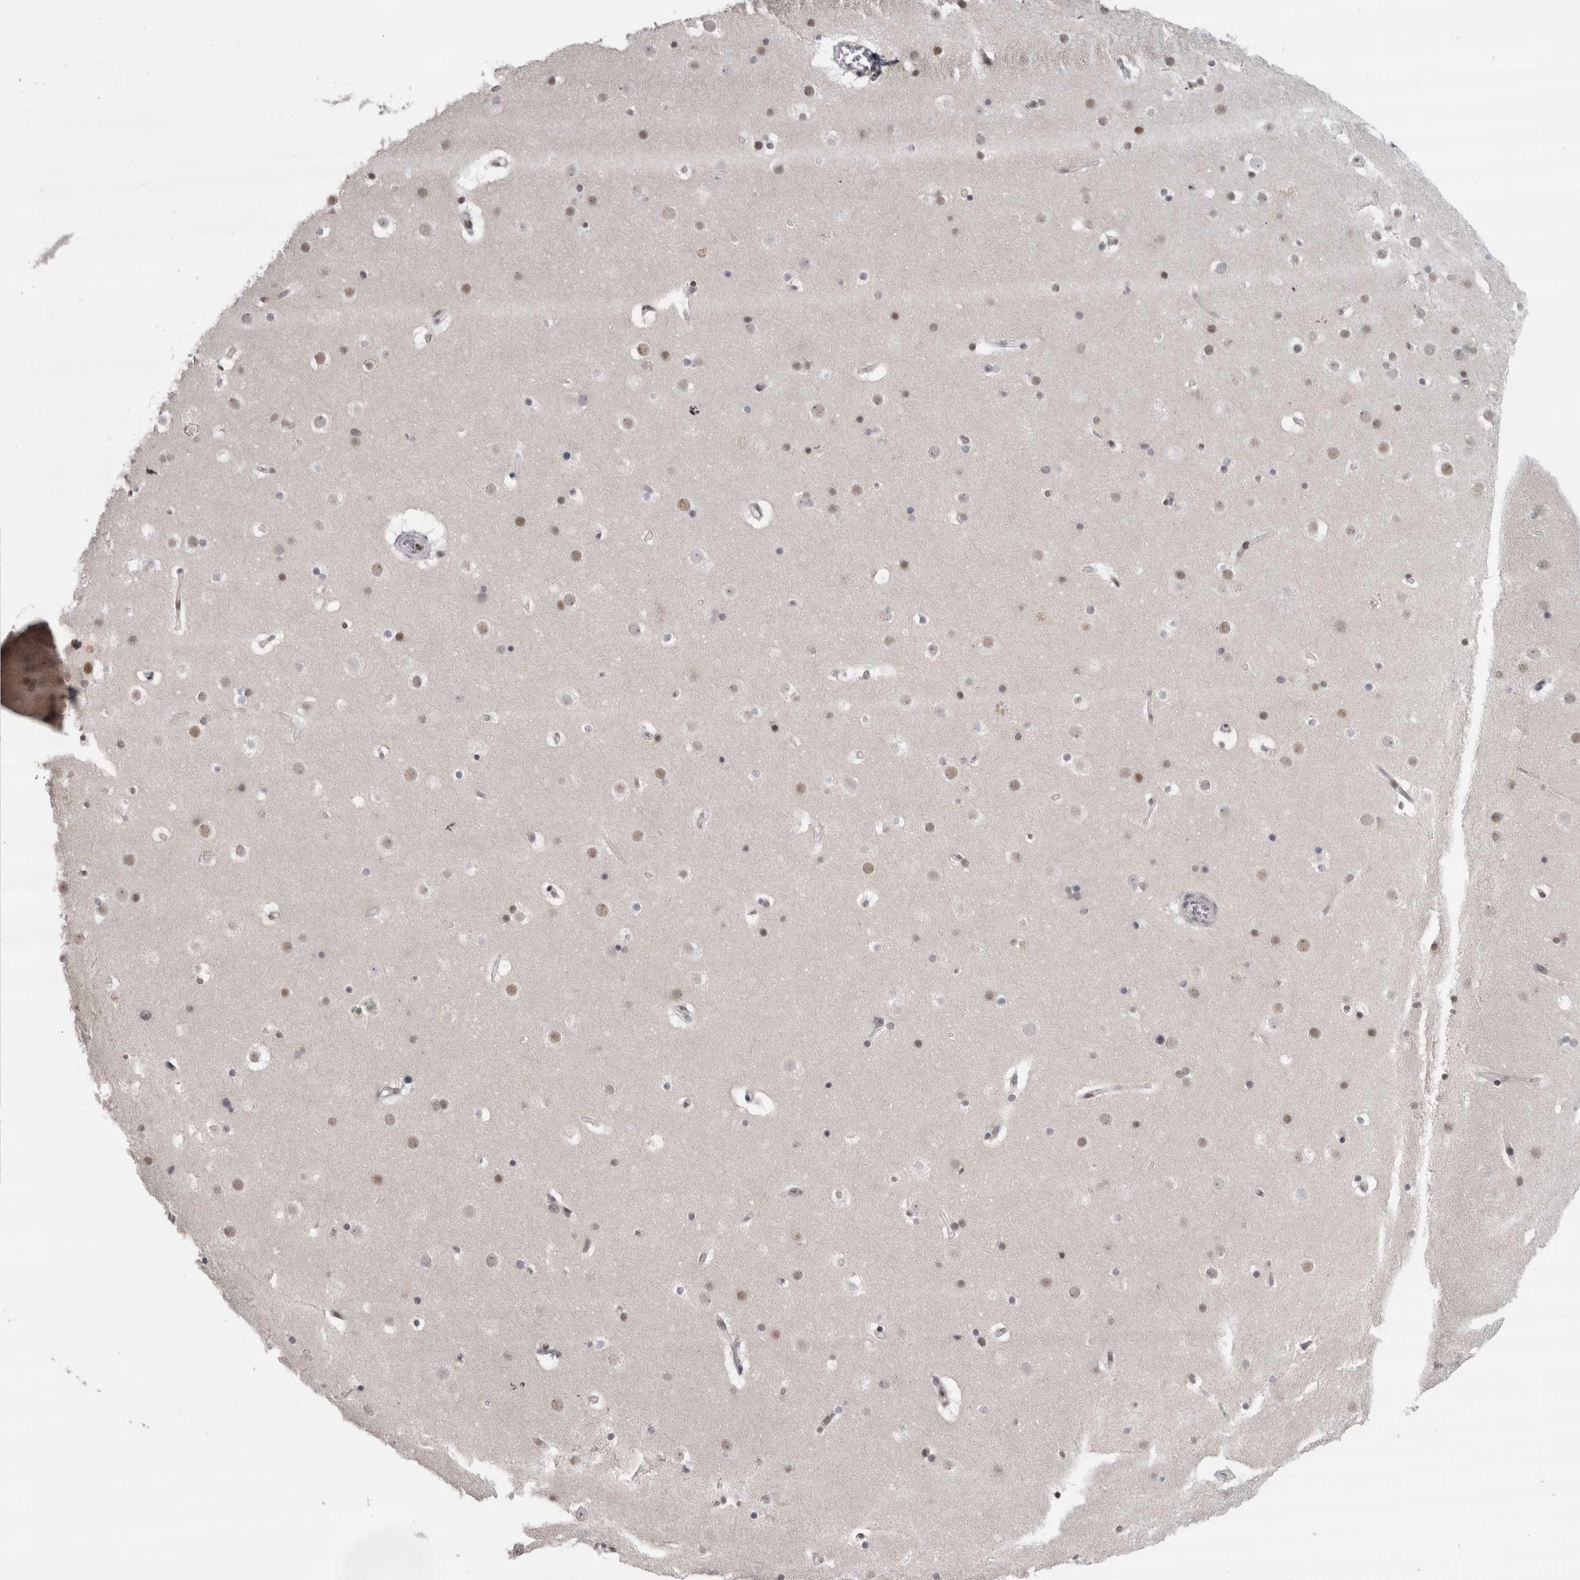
{"staining": {"intensity": "weak", "quantity": ">75%", "location": "nuclear"}, "tissue": "cerebral cortex", "cell_type": "Endothelial cells", "image_type": "normal", "snomed": [{"axis": "morphology", "description": "Normal tissue, NOS"}, {"axis": "topography", "description": "Cerebral cortex"}], "caption": "DAB immunohistochemical staining of normal human cerebral cortex exhibits weak nuclear protein staining in about >75% of endothelial cells. (DAB (3,3'-diaminobenzidine) IHC with brightfield microscopy, high magnification).", "gene": "MICU3", "patient": {"sex": "male", "age": 57}}